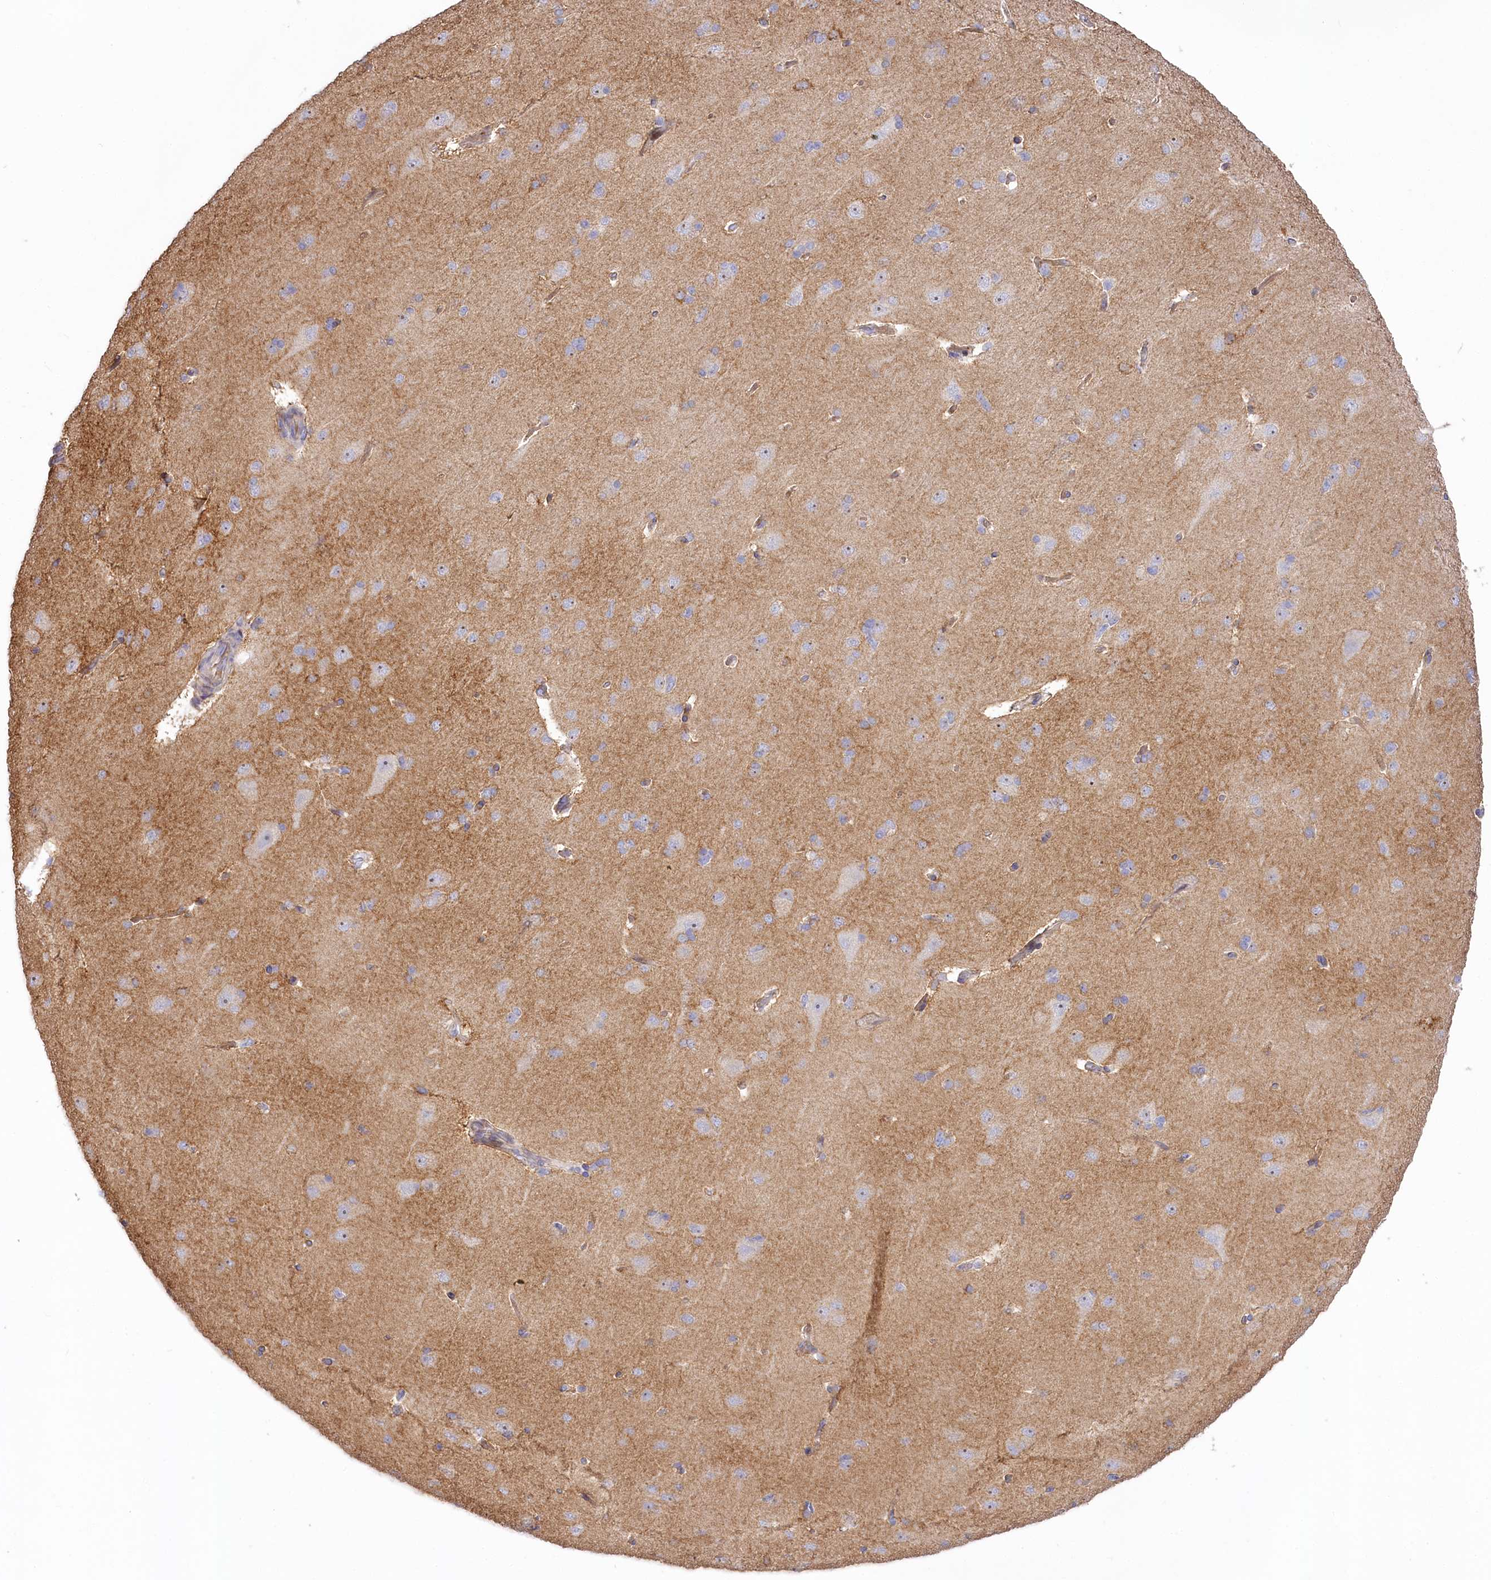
{"staining": {"intensity": "negative", "quantity": "none", "location": "none"}, "tissue": "cerebral cortex", "cell_type": "Endothelial cells", "image_type": "normal", "snomed": [{"axis": "morphology", "description": "Normal tissue, NOS"}, {"axis": "topography", "description": "Cerebral cortex"}], "caption": "High magnification brightfield microscopy of normal cerebral cortex stained with DAB (brown) and counterstained with hematoxylin (blue): endothelial cells show no significant positivity.", "gene": "SLC6A11", "patient": {"sex": "male", "age": 62}}